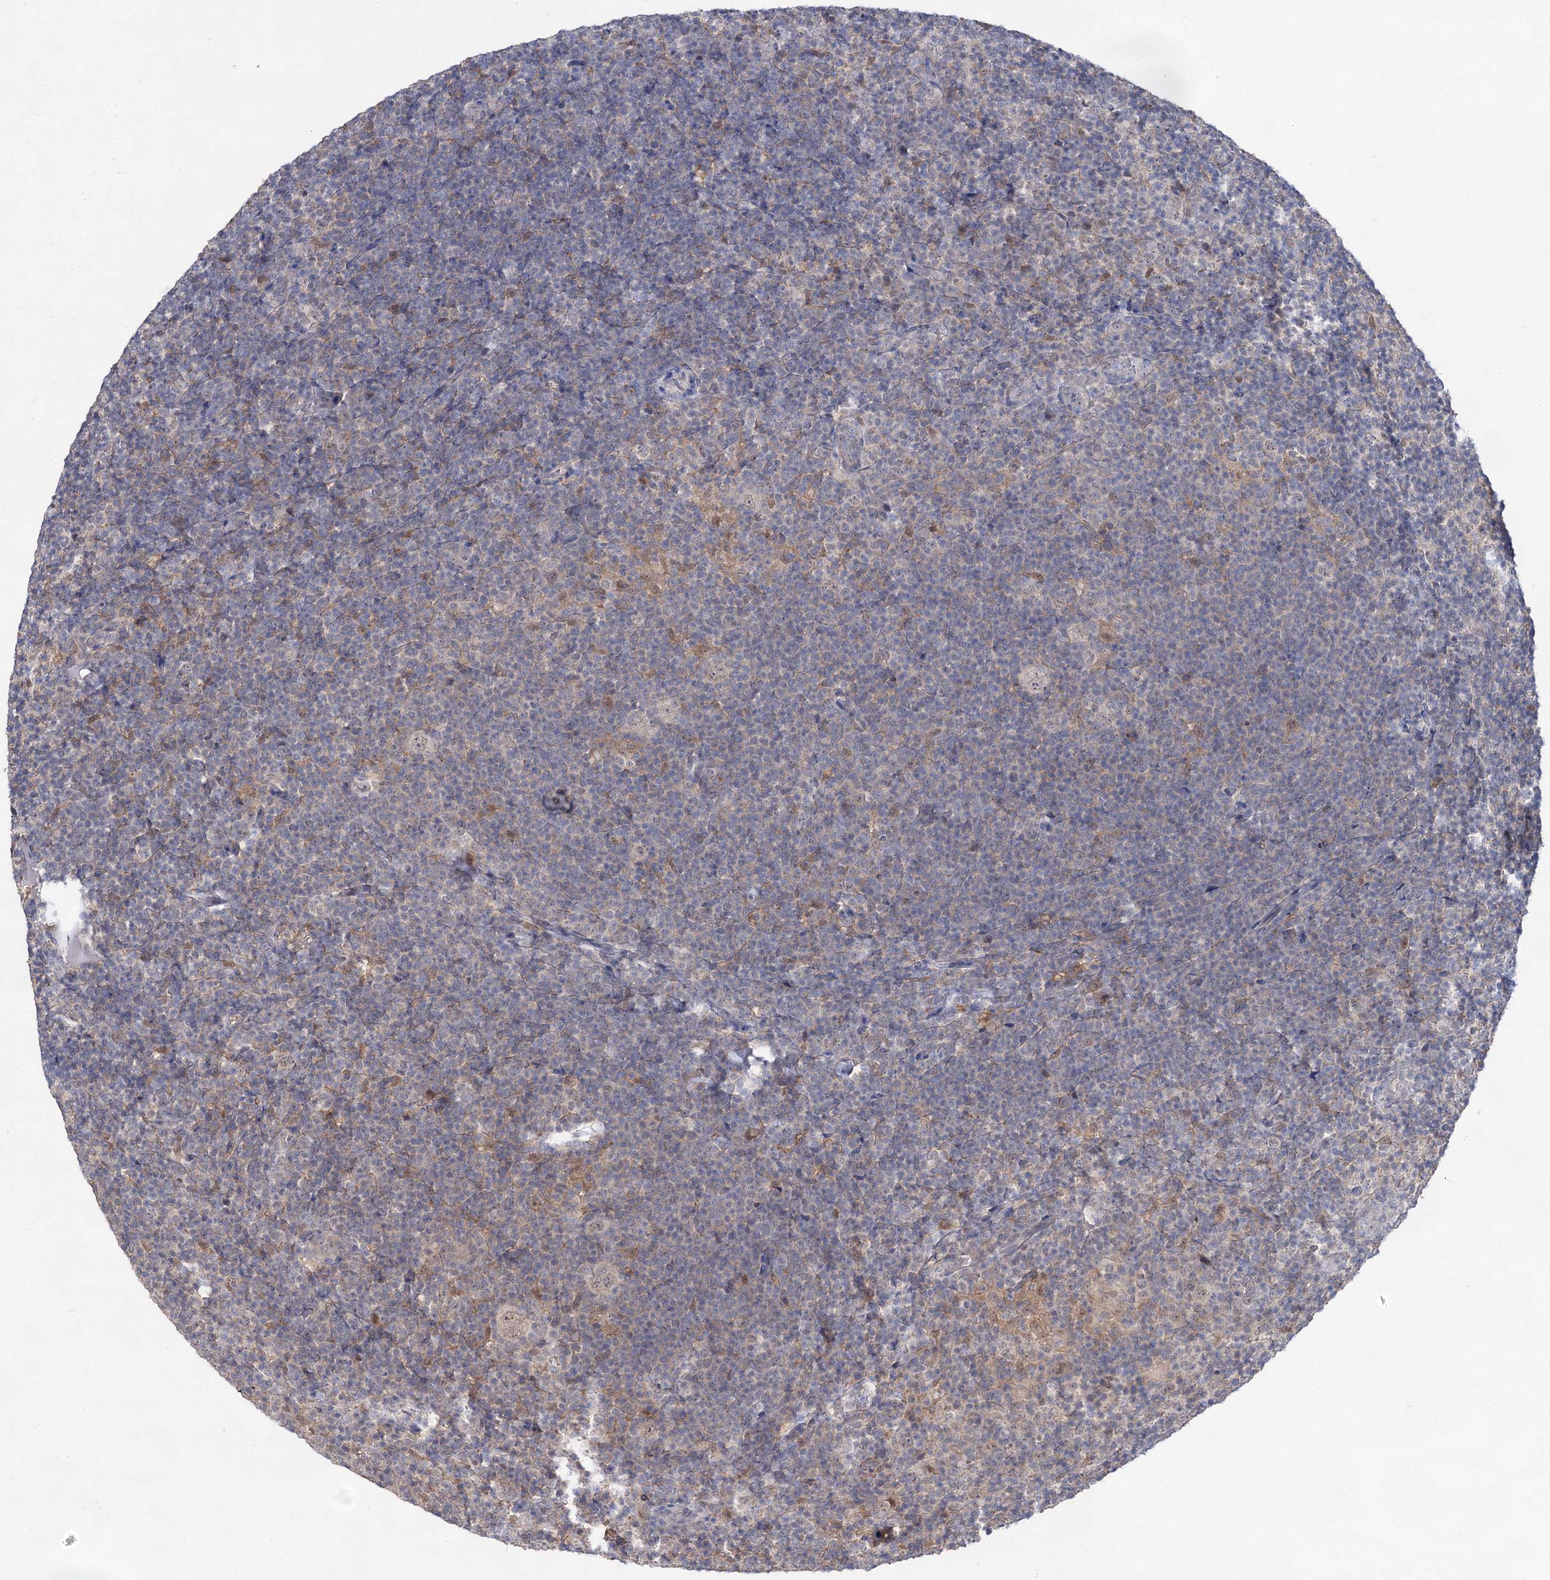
{"staining": {"intensity": "negative", "quantity": "none", "location": "none"}, "tissue": "lymphoma", "cell_type": "Tumor cells", "image_type": "cancer", "snomed": [{"axis": "morphology", "description": "Hodgkin's disease, NOS"}, {"axis": "topography", "description": "Lymph node"}], "caption": "Hodgkin's disease was stained to show a protein in brown. There is no significant expression in tumor cells.", "gene": "ACTR6", "patient": {"sex": "female", "age": 57}}